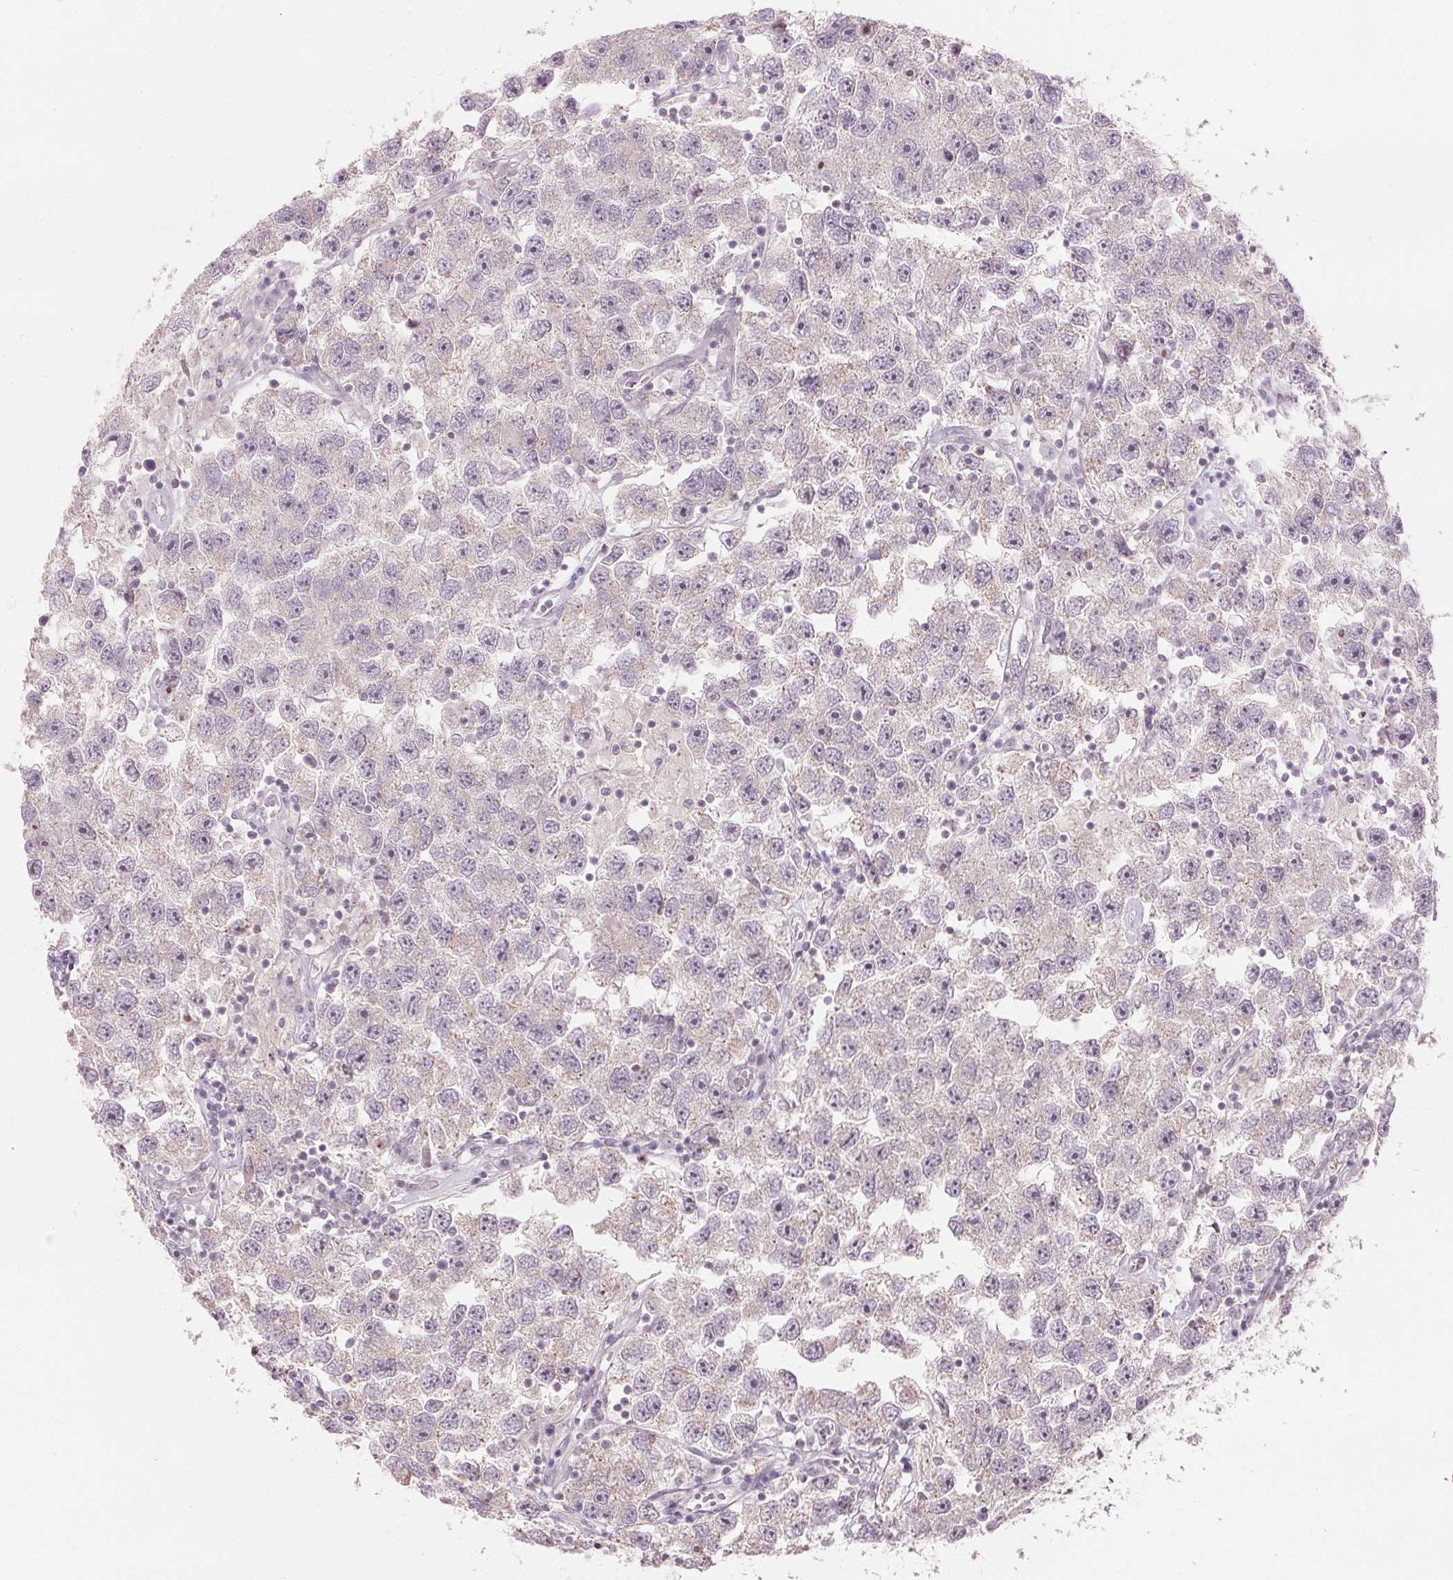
{"staining": {"intensity": "negative", "quantity": "none", "location": "none"}, "tissue": "testis cancer", "cell_type": "Tumor cells", "image_type": "cancer", "snomed": [{"axis": "morphology", "description": "Seminoma, NOS"}, {"axis": "topography", "description": "Testis"}], "caption": "An image of testis seminoma stained for a protein displays no brown staining in tumor cells.", "gene": "TMED6", "patient": {"sex": "male", "age": 26}}